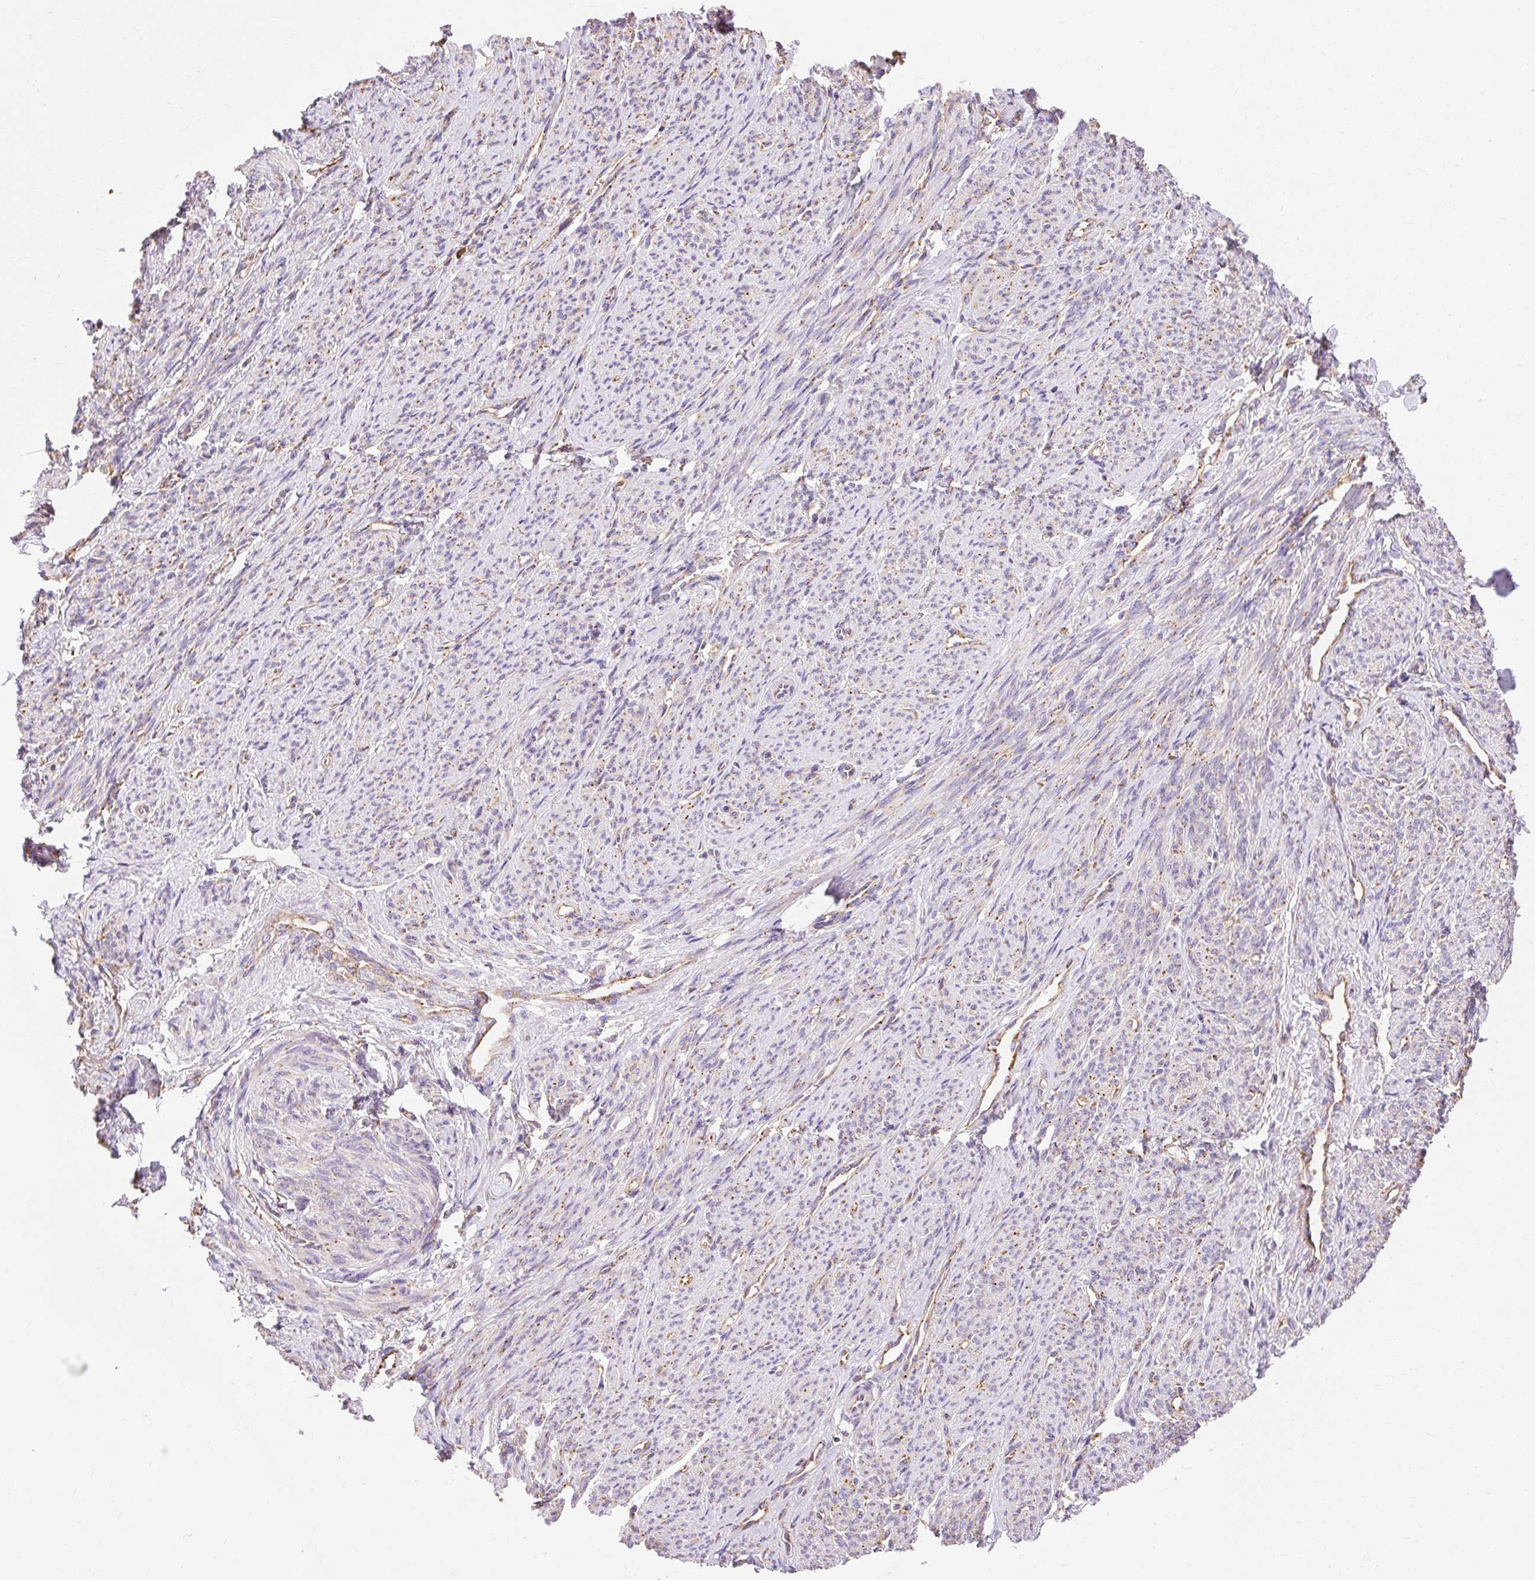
{"staining": {"intensity": "weak", "quantity": "25%-75%", "location": "cytoplasmic/membranous"}, "tissue": "smooth muscle", "cell_type": "Smooth muscle cells", "image_type": "normal", "snomed": [{"axis": "morphology", "description": "Normal tissue, NOS"}, {"axis": "topography", "description": "Smooth muscle"}], "caption": "Immunohistochemistry of normal human smooth muscle reveals low levels of weak cytoplasmic/membranous expression in approximately 25%-75% of smooth muscle cells. Nuclei are stained in blue.", "gene": "ENSG00000260836", "patient": {"sex": "female", "age": 65}}